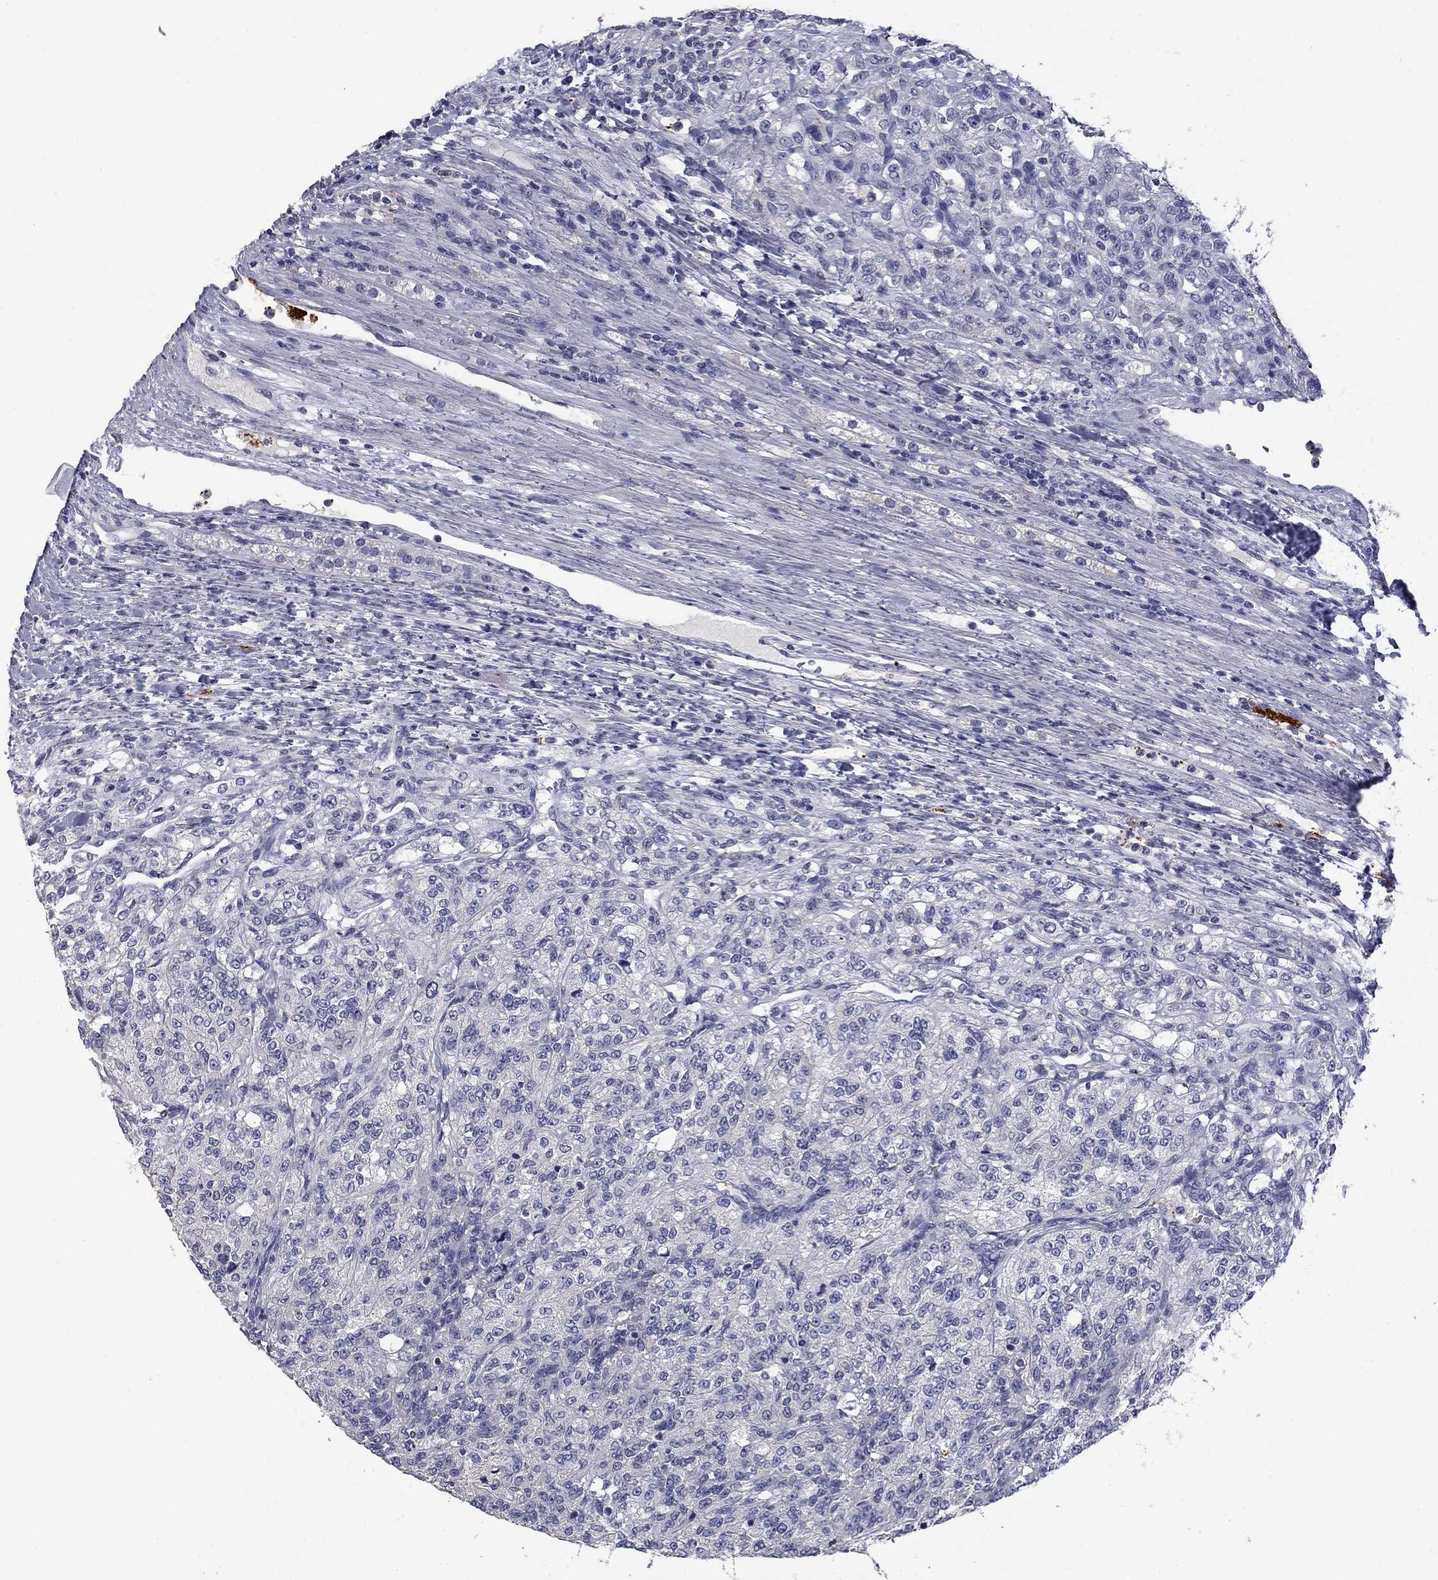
{"staining": {"intensity": "negative", "quantity": "none", "location": "none"}, "tissue": "renal cancer", "cell_type": "Tumor cells", "image_type": "cancer", "snomed": [{"axis": "morphology", "description": "Adenocarcinoma, NOS"}, {"axis": "topography", "description": "Kidney"}], "caption": "Tumor cells show no significant protein staining in renal adenocarcinoma.", "gene": "PLEK", "patient": {"sex": "female", "age": 63}}